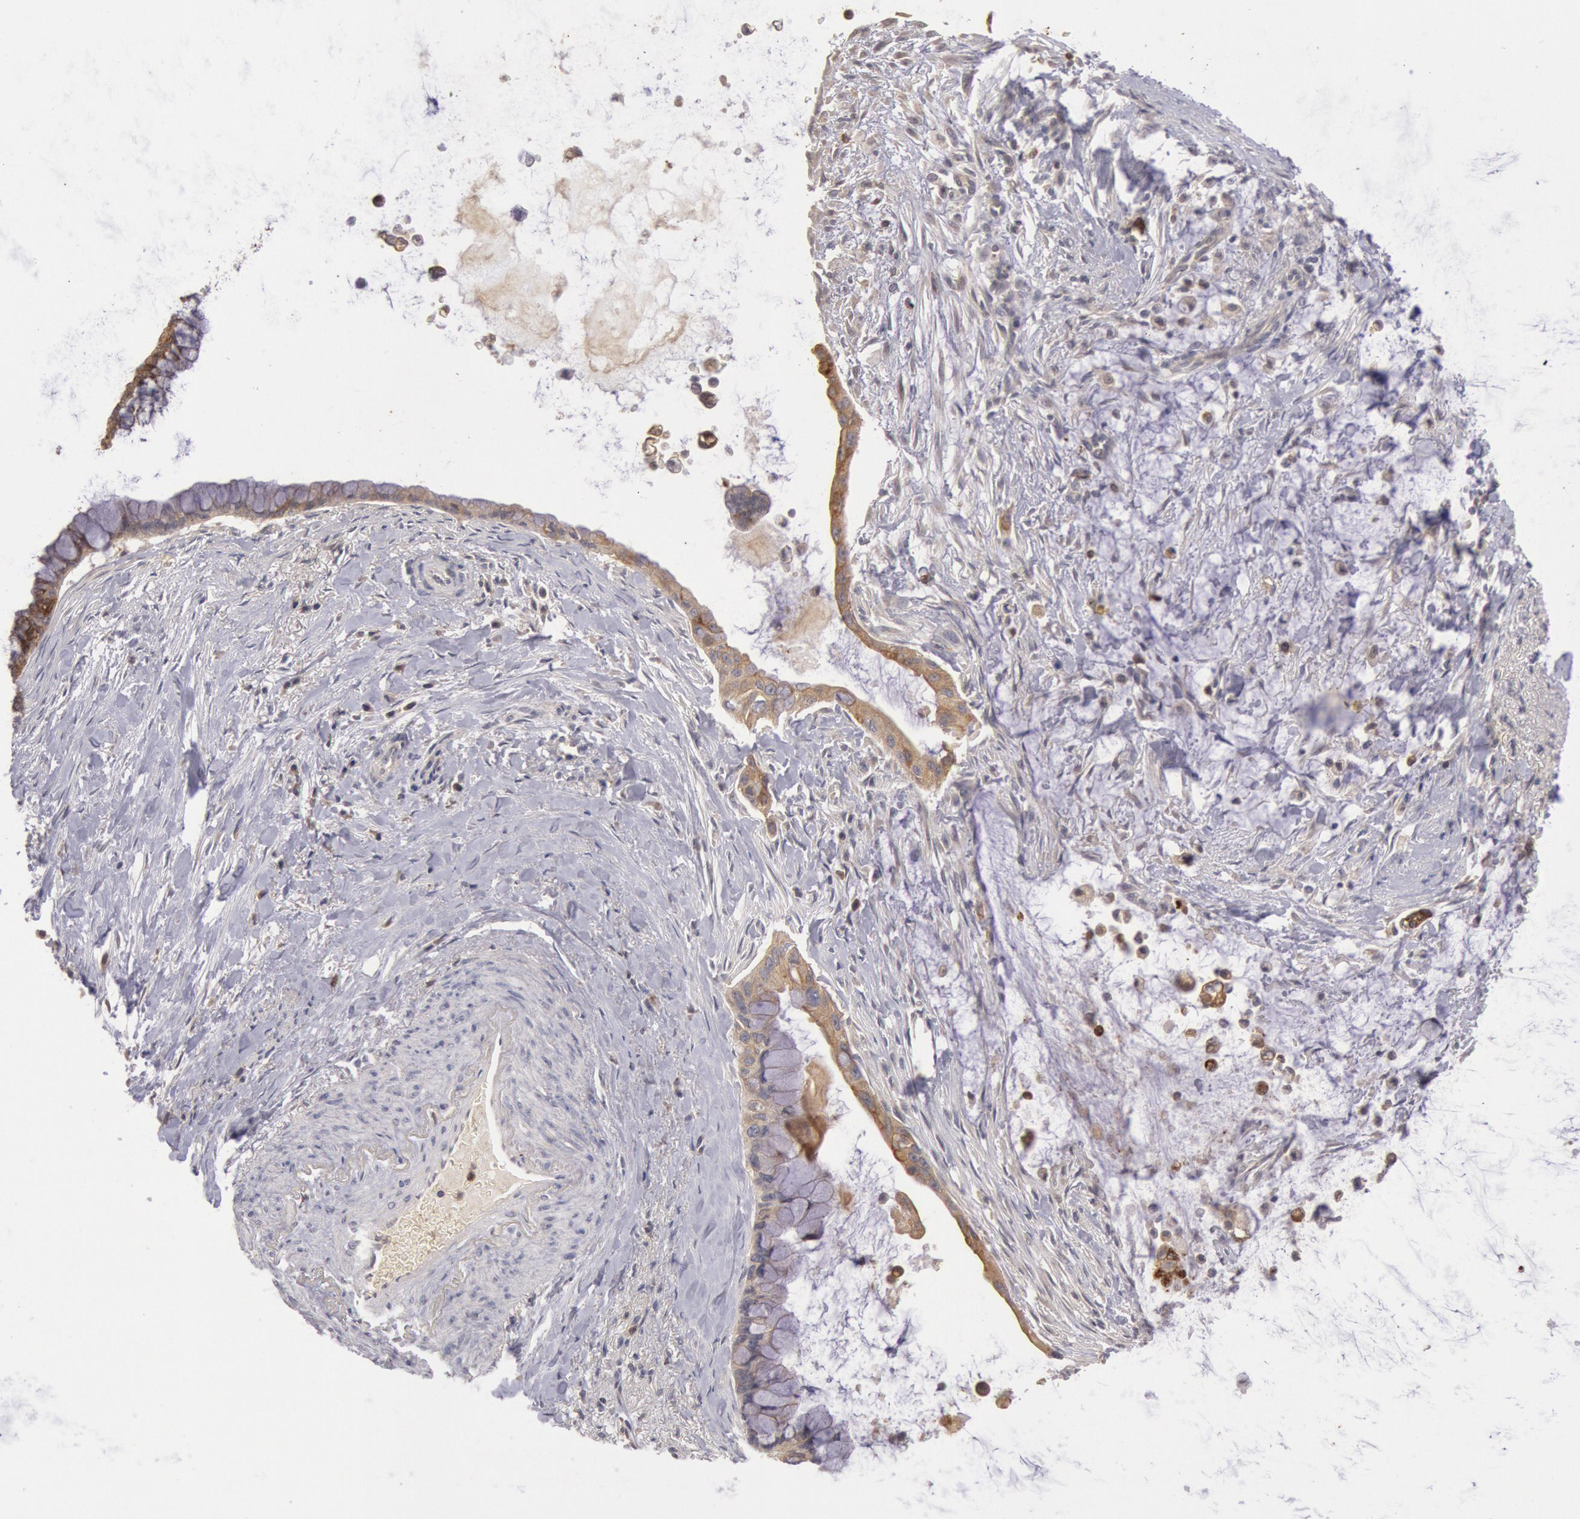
{"staining": {"intensity": "moderate", "quantity": ">75%", "location": "cytoplasmic/membranous"}, "tissue": "pancreatic cancer", "cell_type": "Tumor cells", "image_type": "cancer", "snomed": [{"axis": "morphology", "description": "Adenocarcinoma, NOS"}, {"axis": "topography", "description": "Pancreas"}], "caption": "Immunohistochemistry staining of pancreatic cancer, which reveals medium levels of moderate cytoplasmic/membranous staining in about >75% of tumor cells indicating moderate cytoplasmic/membranous protein positivity. The staining was performed using DAB (brown) for protein detection and nuclei were counterstained in hematoxylin (blue).", "gene": "PLA2G6", "patient": {"sex": "male", "age": 59}}